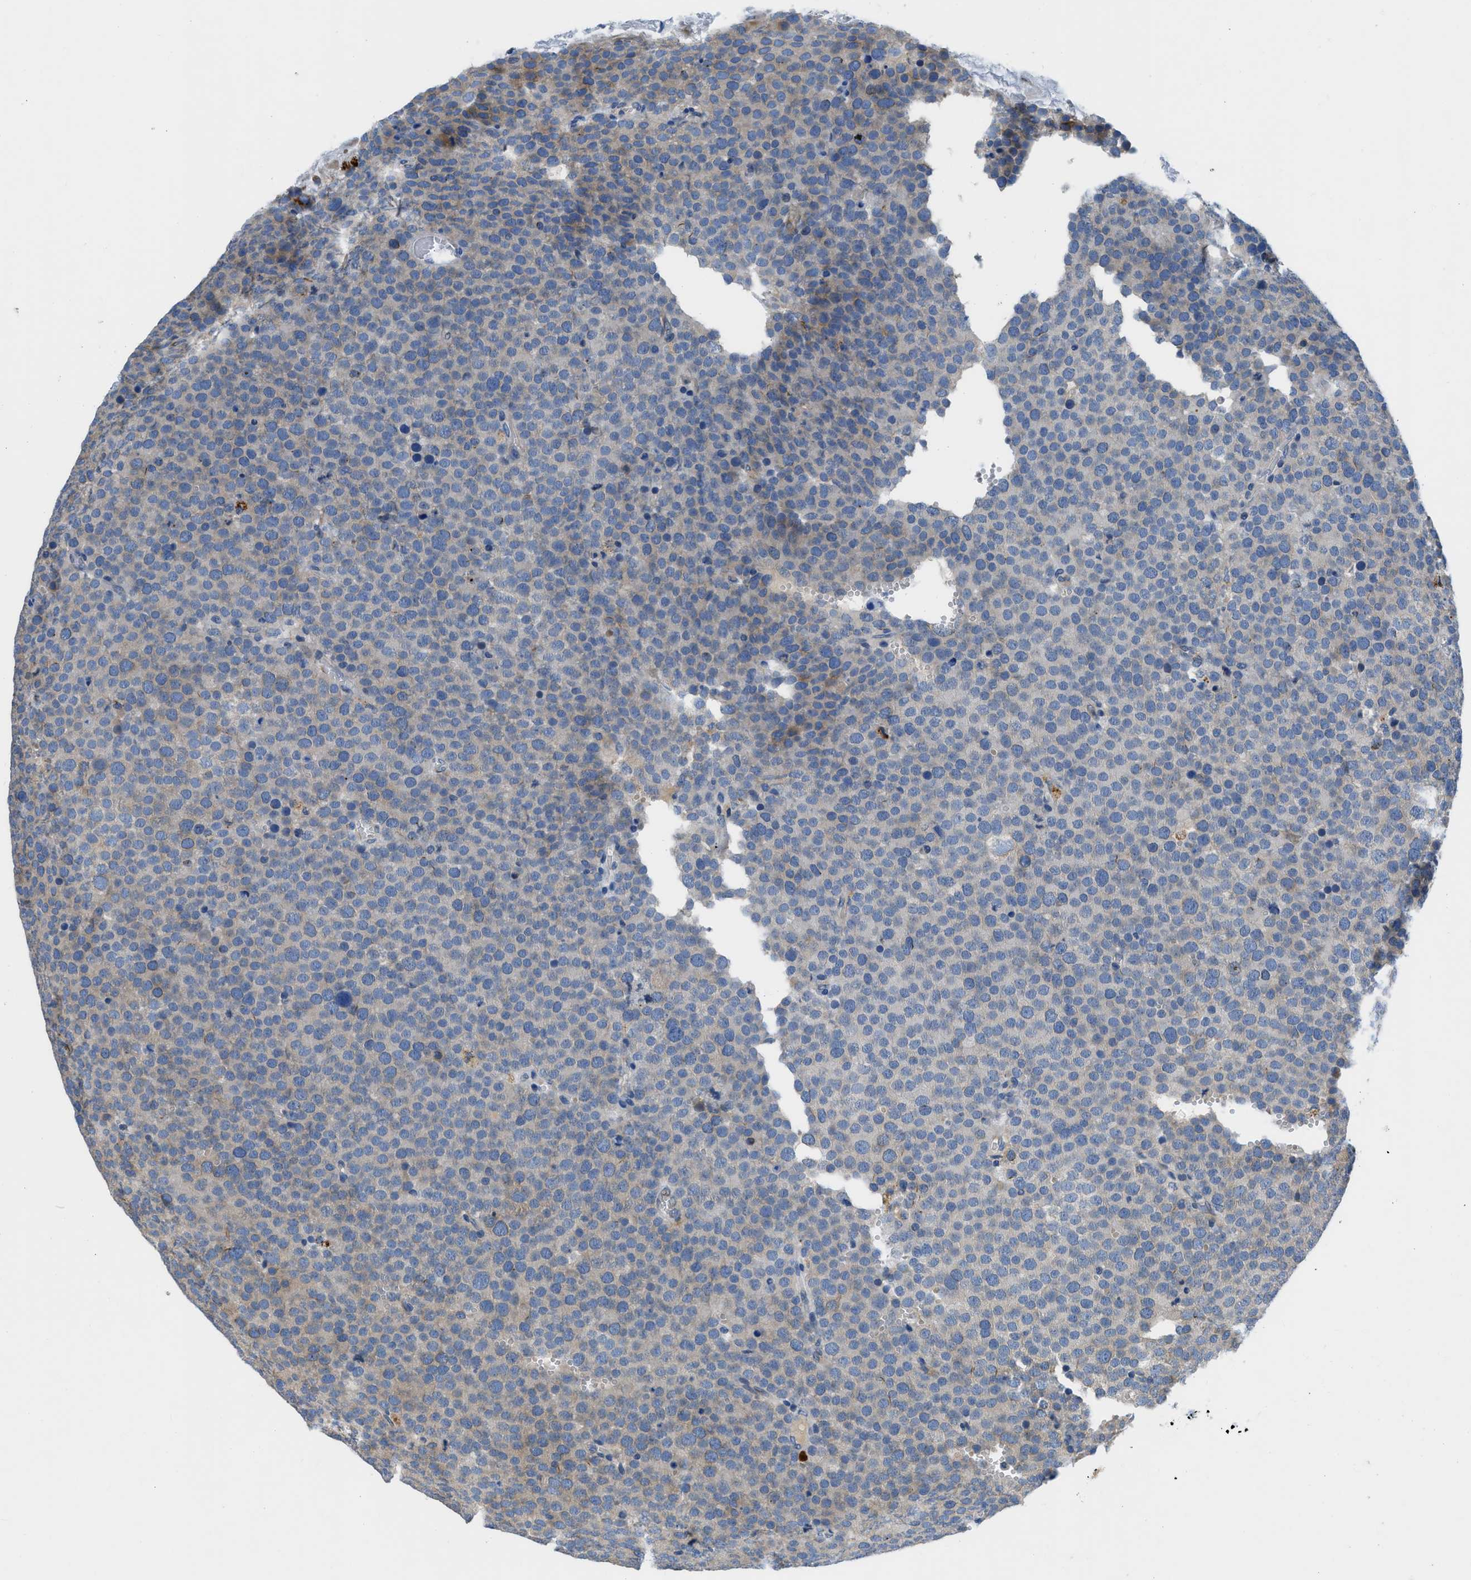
{"staining": {"intensity": "moderate", "quantity": "<25%", "location": "cytoplasmic/membranous"}, "tissue": "testis cancer", "cell_type": "Tumor cells", "image_type": "cancer", "snomed": [{"axis": "morphology", "description": "Normal tissue, NOS"}, {"axis": "morphology", "description": "Seminoma, NOS"}, {"axis": "topography", "description": "Testis"}], "caption": "Immunohistochemistry histopathology image of human seminoma (testis) stained for a protein (brown), which exhibits low levels of moderate cytoplasmic/membranous positivity in approximately <25% of tumor cells.", "gene": "TMEM248", "patient": {"sex": "male", "age": 71}}